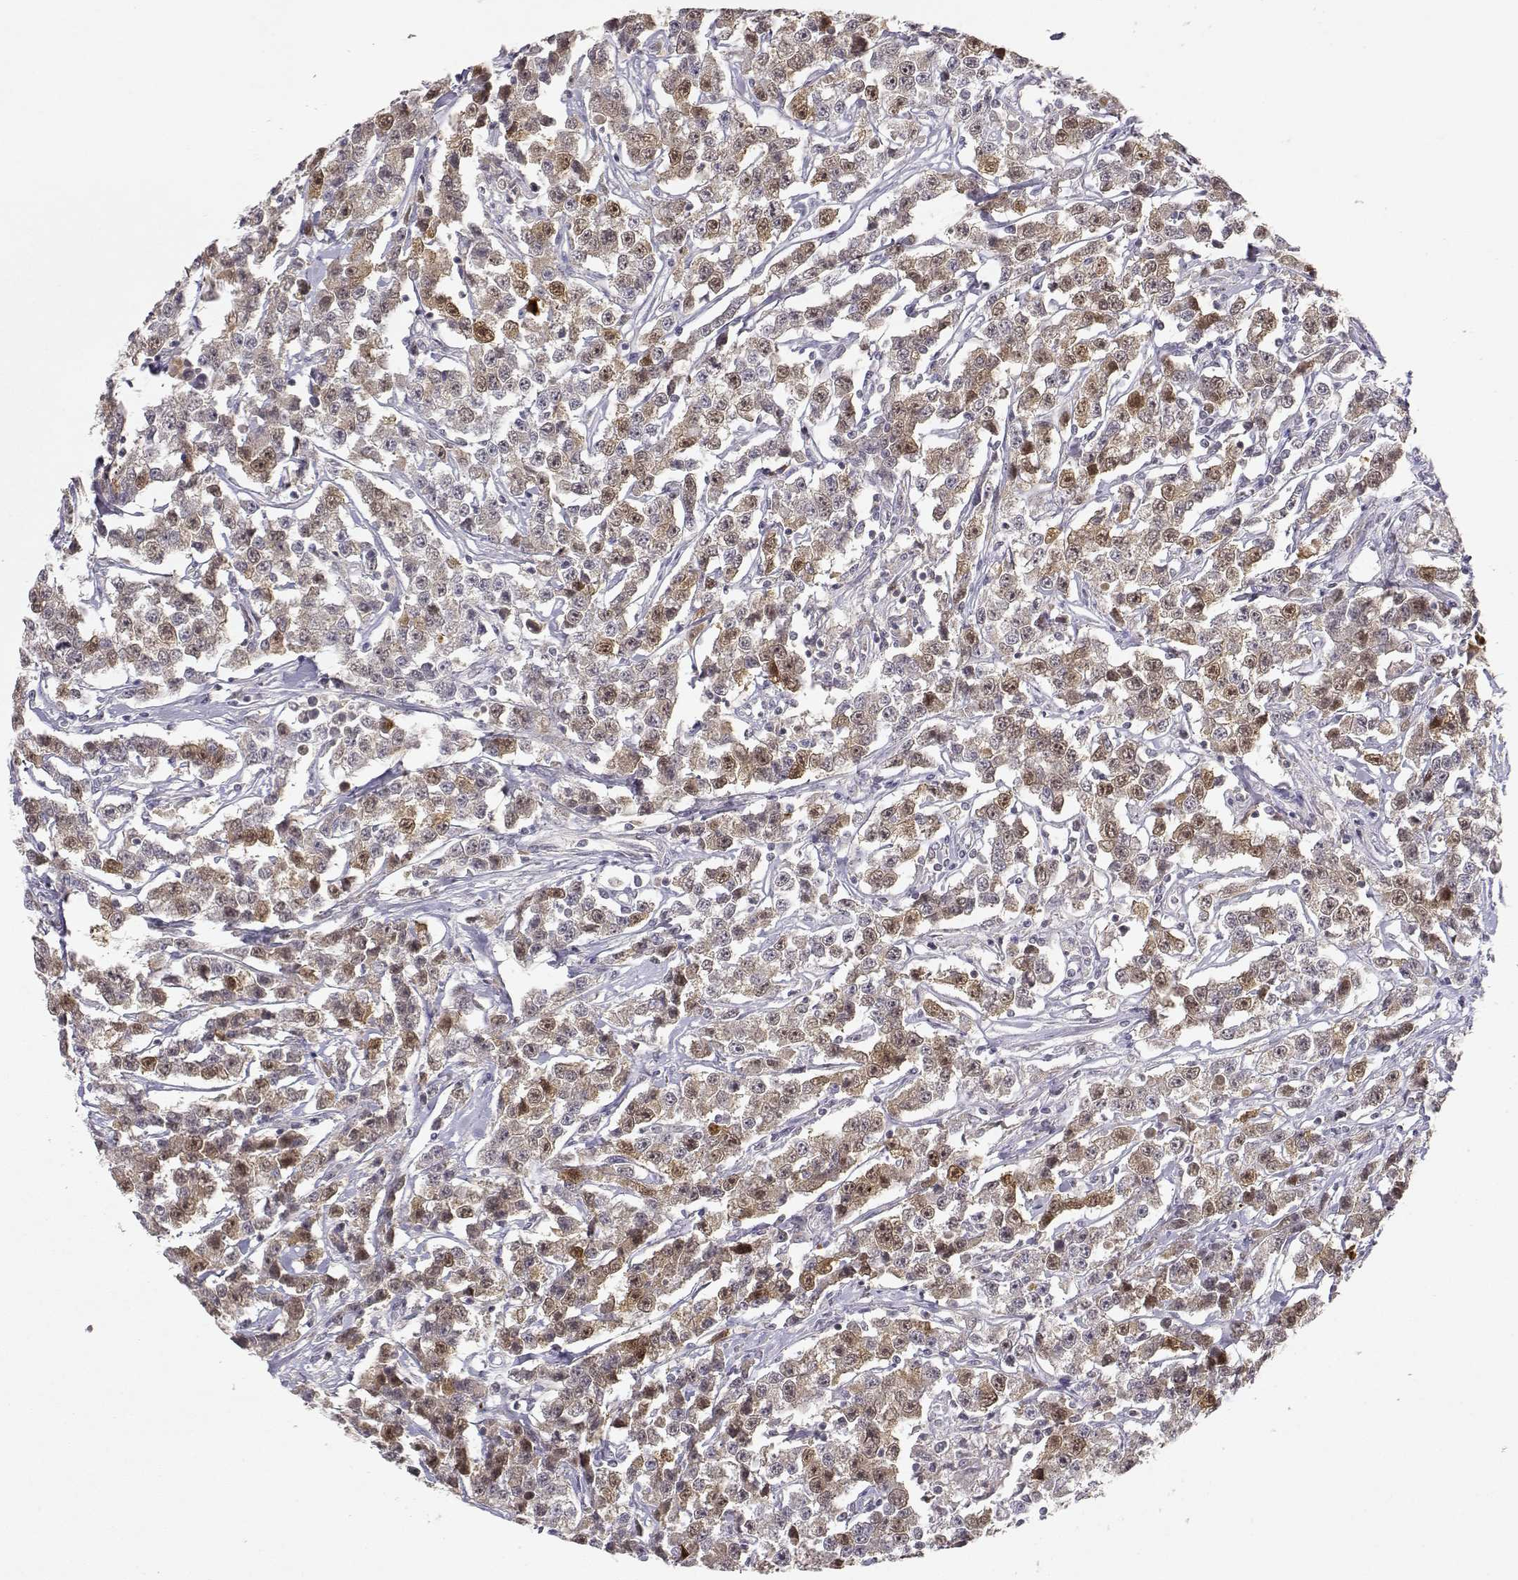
{"staining": {"intensity": "moderate", "quantity": ">75%", "location": "cytoplasmic/membranous,nuclear"}, "tissue": "testis cancer", "cell_type": "Tumor cells", "image_type": "cancer", "snomed": [{"axis": "morphology", "description": "Seminoma, NOS"}, {"axis": "topography", "description": "Testis"}], "caption": "IHC histopathology image of neoplastic tissue: testis cancer stained using immunohistochemistry (IHC) demonstrates medium levels of moderate protein expression localized specifically in the cytoplasmic/membranous and nuclear of tumor cells, appearing as a cytoplasmic/membranous and nuclear brown color.", "gene": "RAD51", "patient": {"sex": "male", "age": 59}}